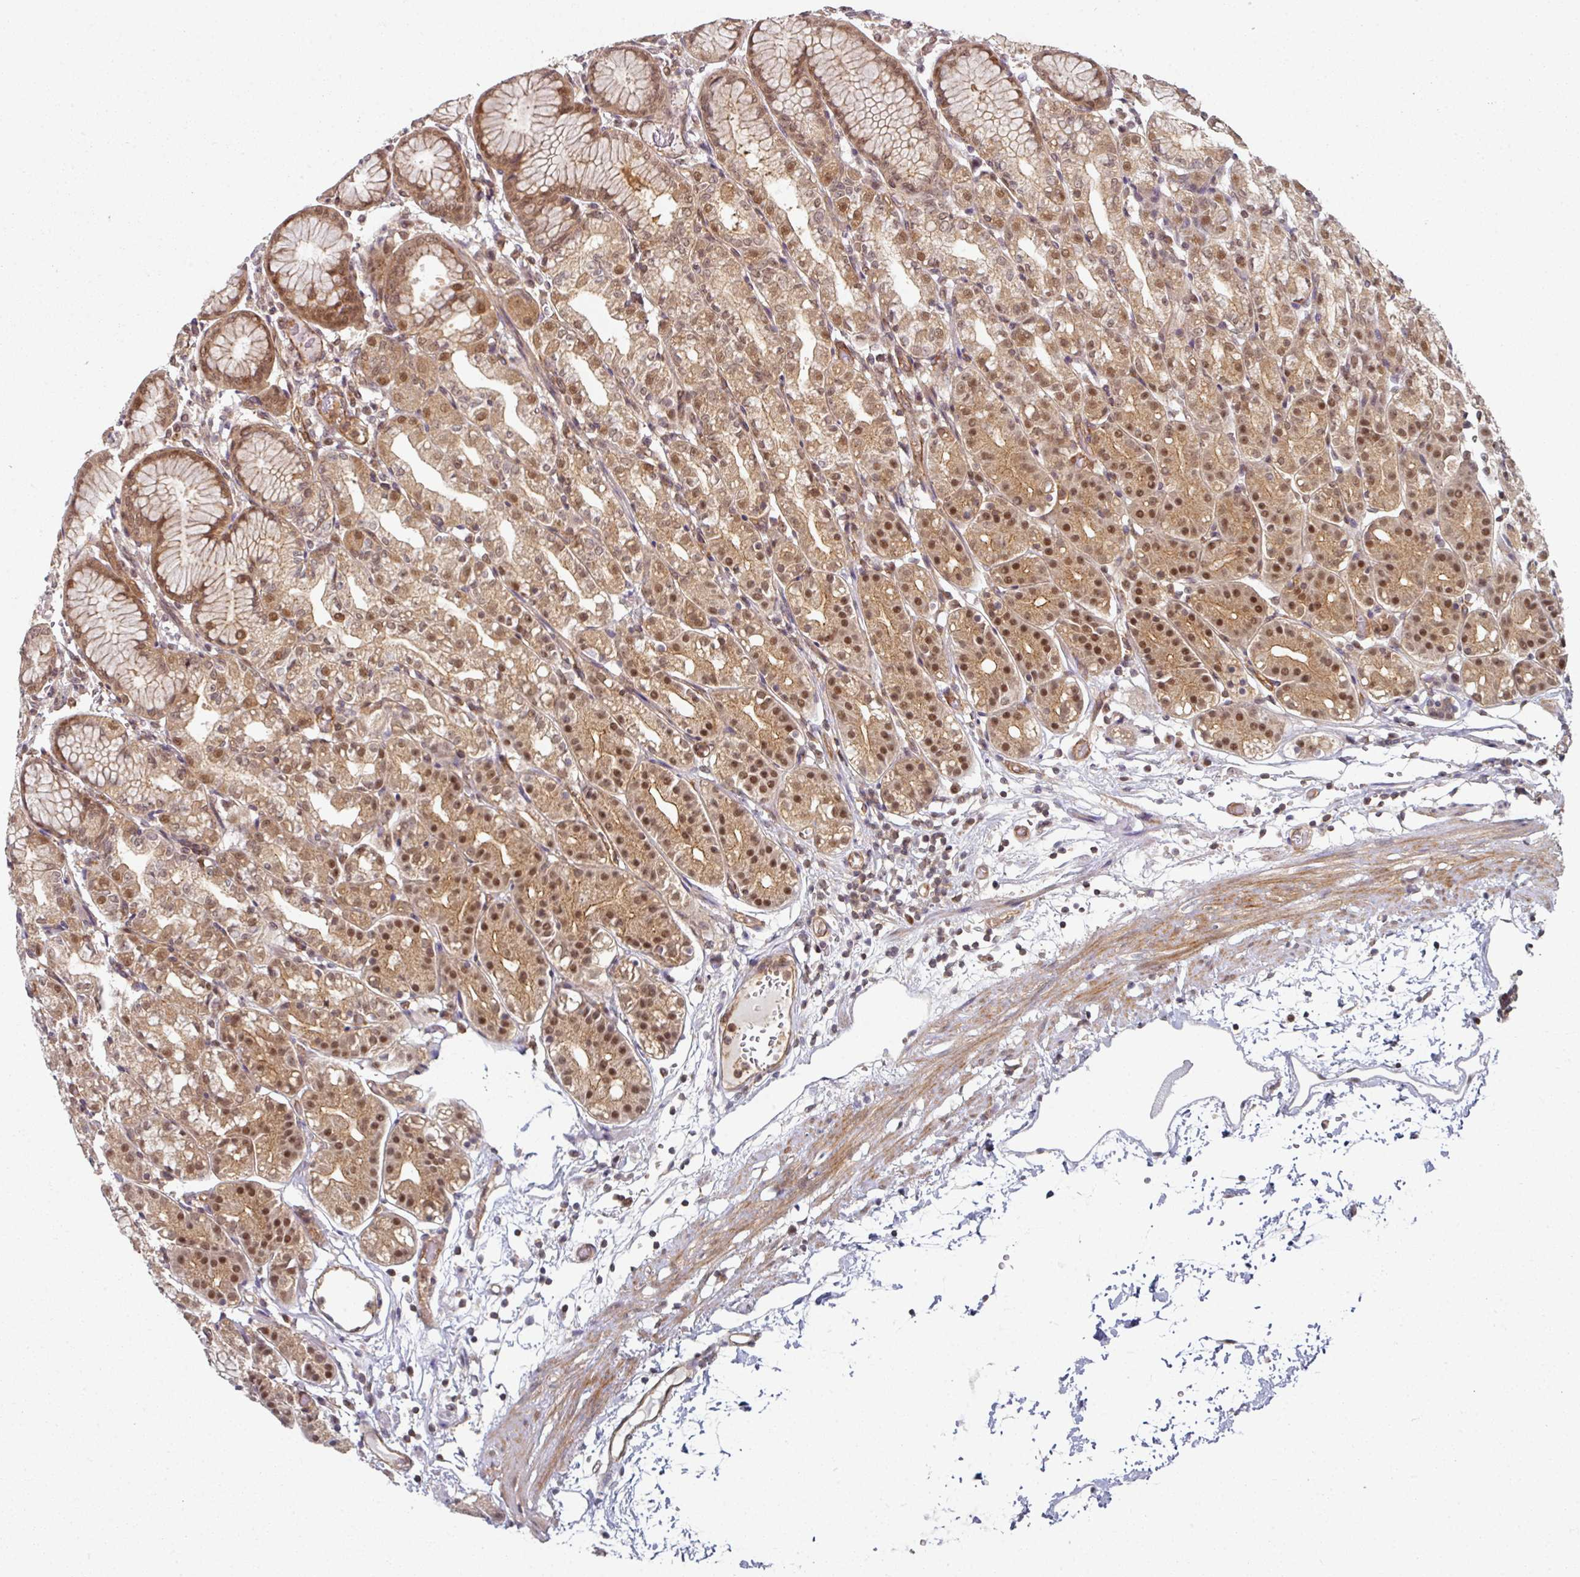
{"staining": {"intensity": "moderate", "quantity": ">75%", "location": "cytoplasmic/membranous,nuclear"}, "tissue": "stomach", "cell_type": "Glandular cells", "image_type": "normal", "snomed": [{"axis": "morphology", "description": "Normal tissue, NOS"}, {"axis": "topography", "description": "Stomach"}], "caption": "Immunohistochemical staining of unremarkable human stomach shows >75% levels of moderate cytoplasmic/membranous,nuclear protein expression in approximately >75% of glandular cells. Nuclei are stained in blue.", "gene": "PSME3IP1", "patient": {"sex": "female", "age": 57}}